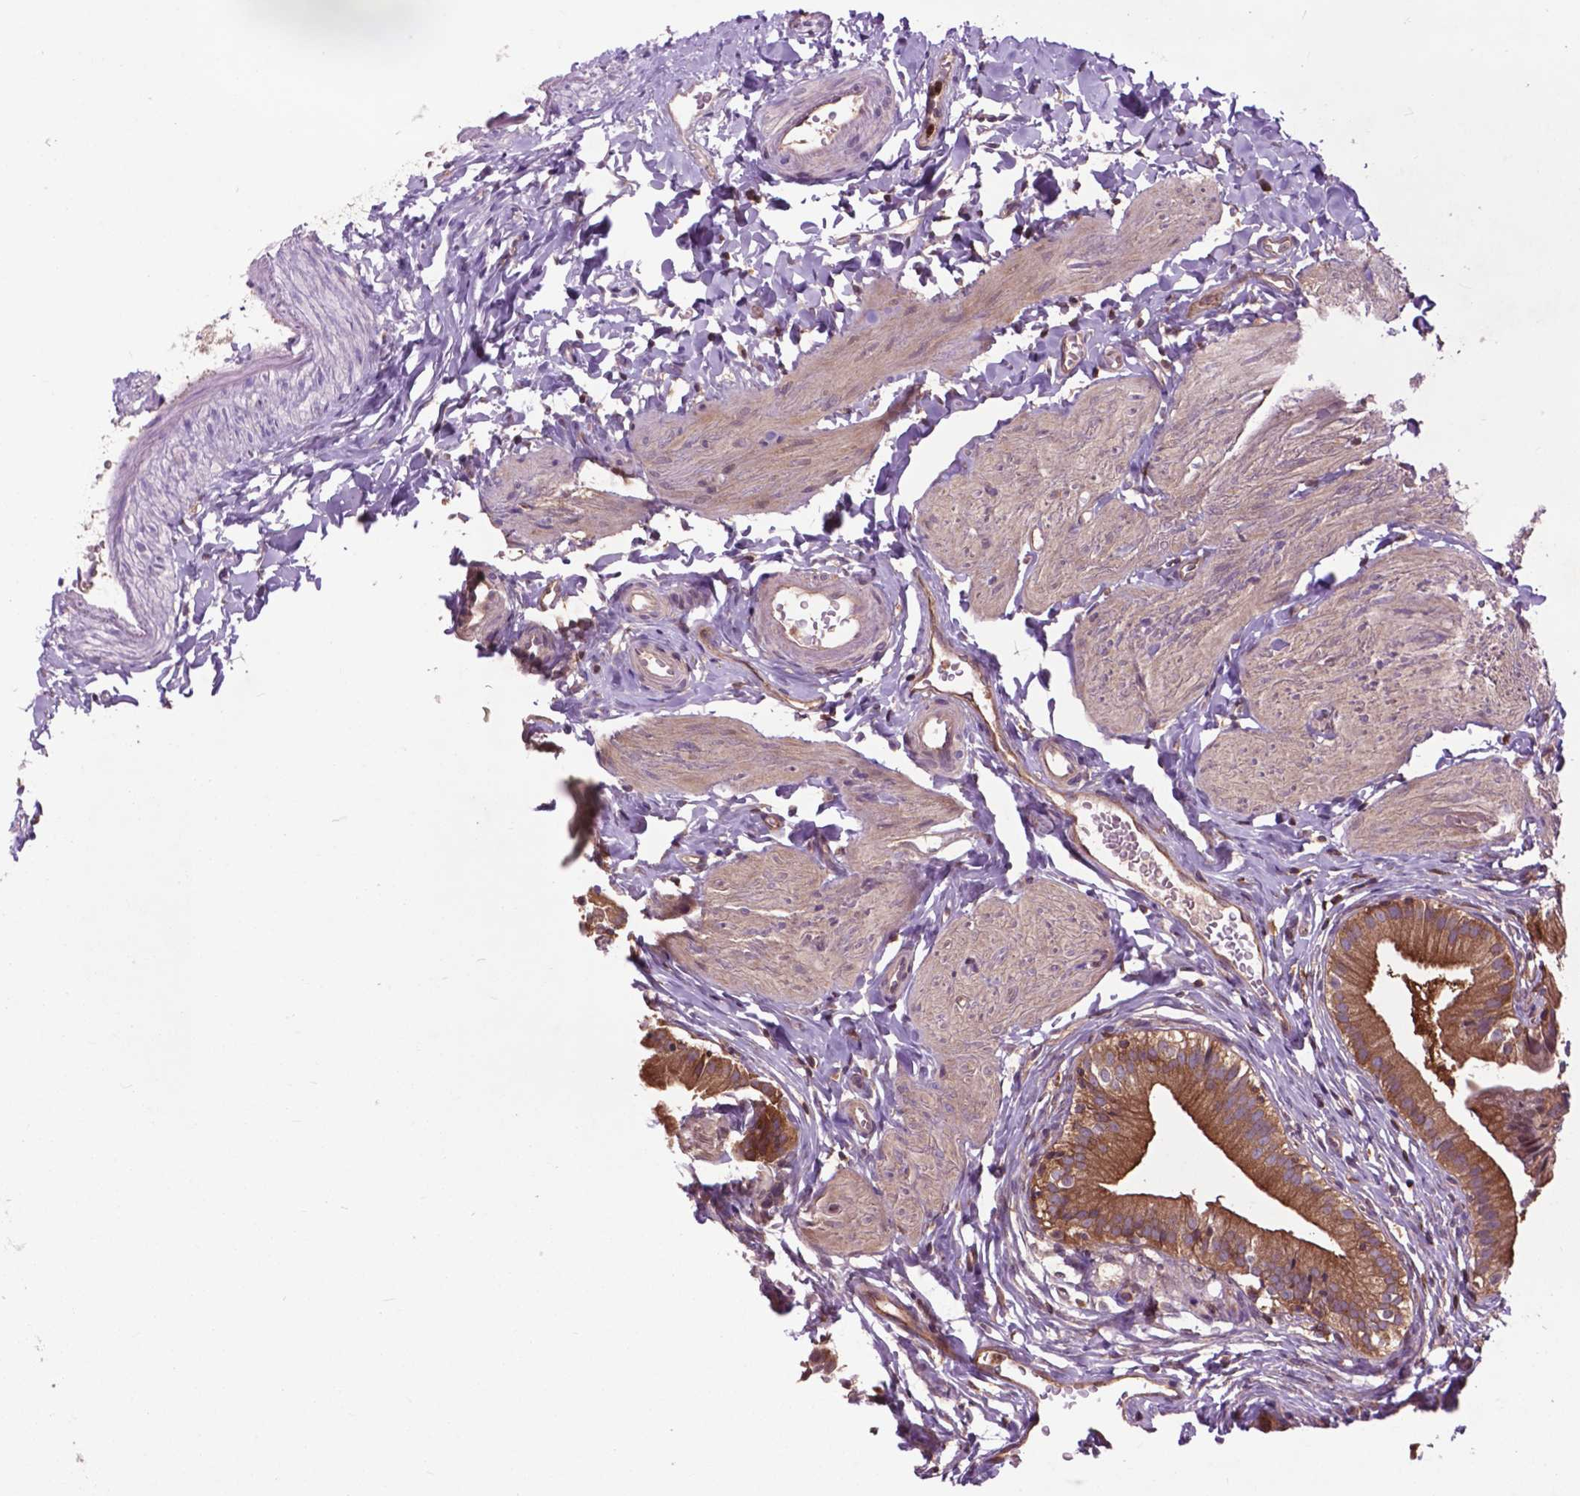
{"staining": {"intensity": "moderate", "quantity": ">75%", "location": "cytoplasmic/membranous"}, "tissue": "gallbladder", "cell_type": "Glandular cells", "image_type": "normal", "snomed": [{"axis": "morphology", "description": "Normal tissue, NOS"}, {"axis": "topography", "description": "Gallbladder"}], "caption": "About >75% of glandular cells in unremarkable gallbladder show moderate cytoplasmic/membranous protein expression as visualized by brown immunohistochemical staining.", "gene": "ARAF", "patient": {"sex": "female", "age": 47}}